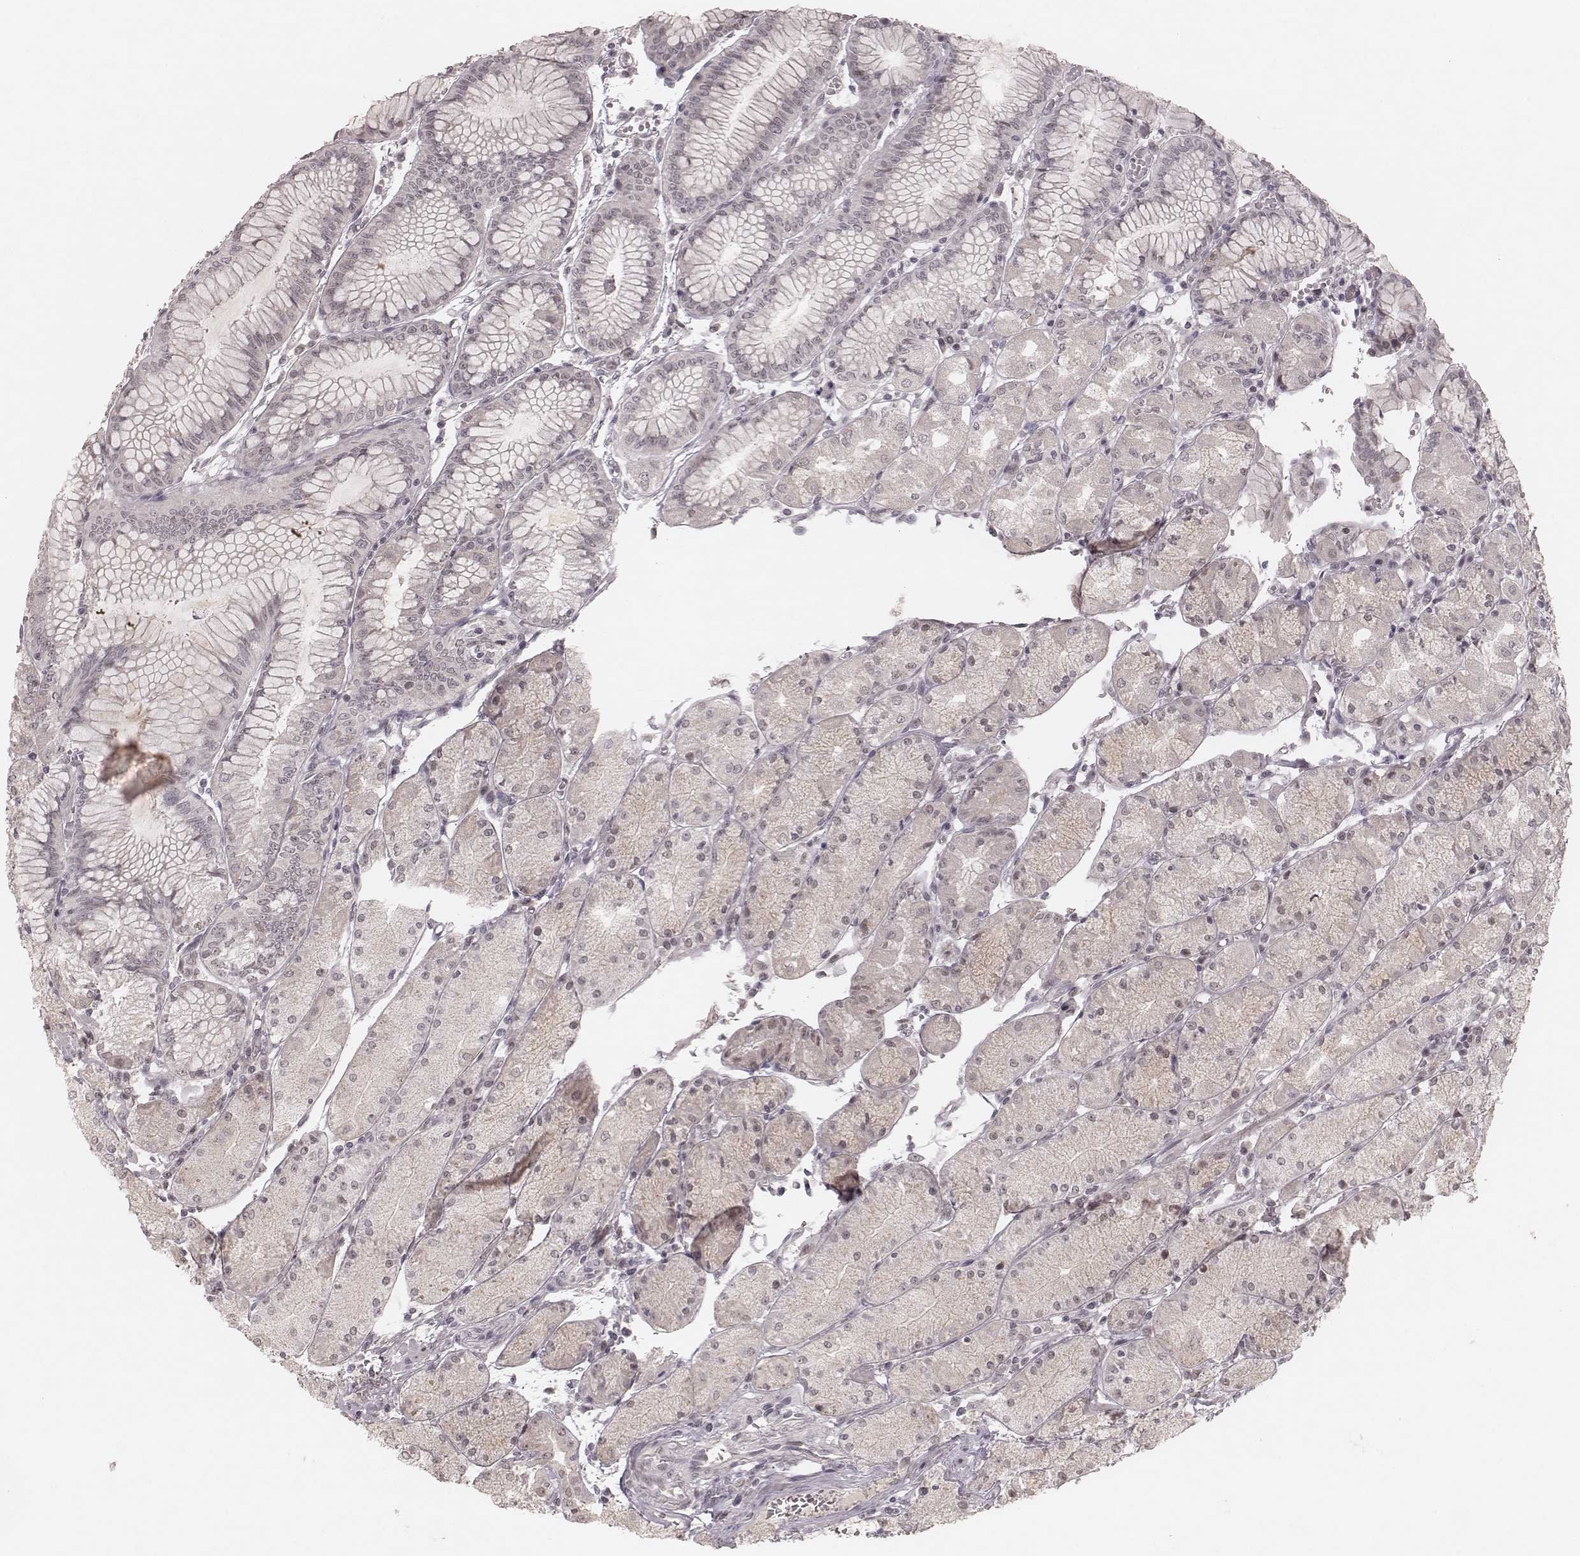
{"staining": {"intensity": "negative", "quantity": "none", "location": "none"}, "tissue": "stomach", "cell_type": "Glandular cells", "image_type": "normal", "snomed": [{"axis": "morphology", "description": "Normal tissue, NOS"}, {"axis": "topography", "description": "Stomach, upper"}], "caption": "The histopathology image exhibits no staining of glandular cells in normal stomach.", "gene": "FAM13B", "patient": {"sex": "male", "age": 69}}